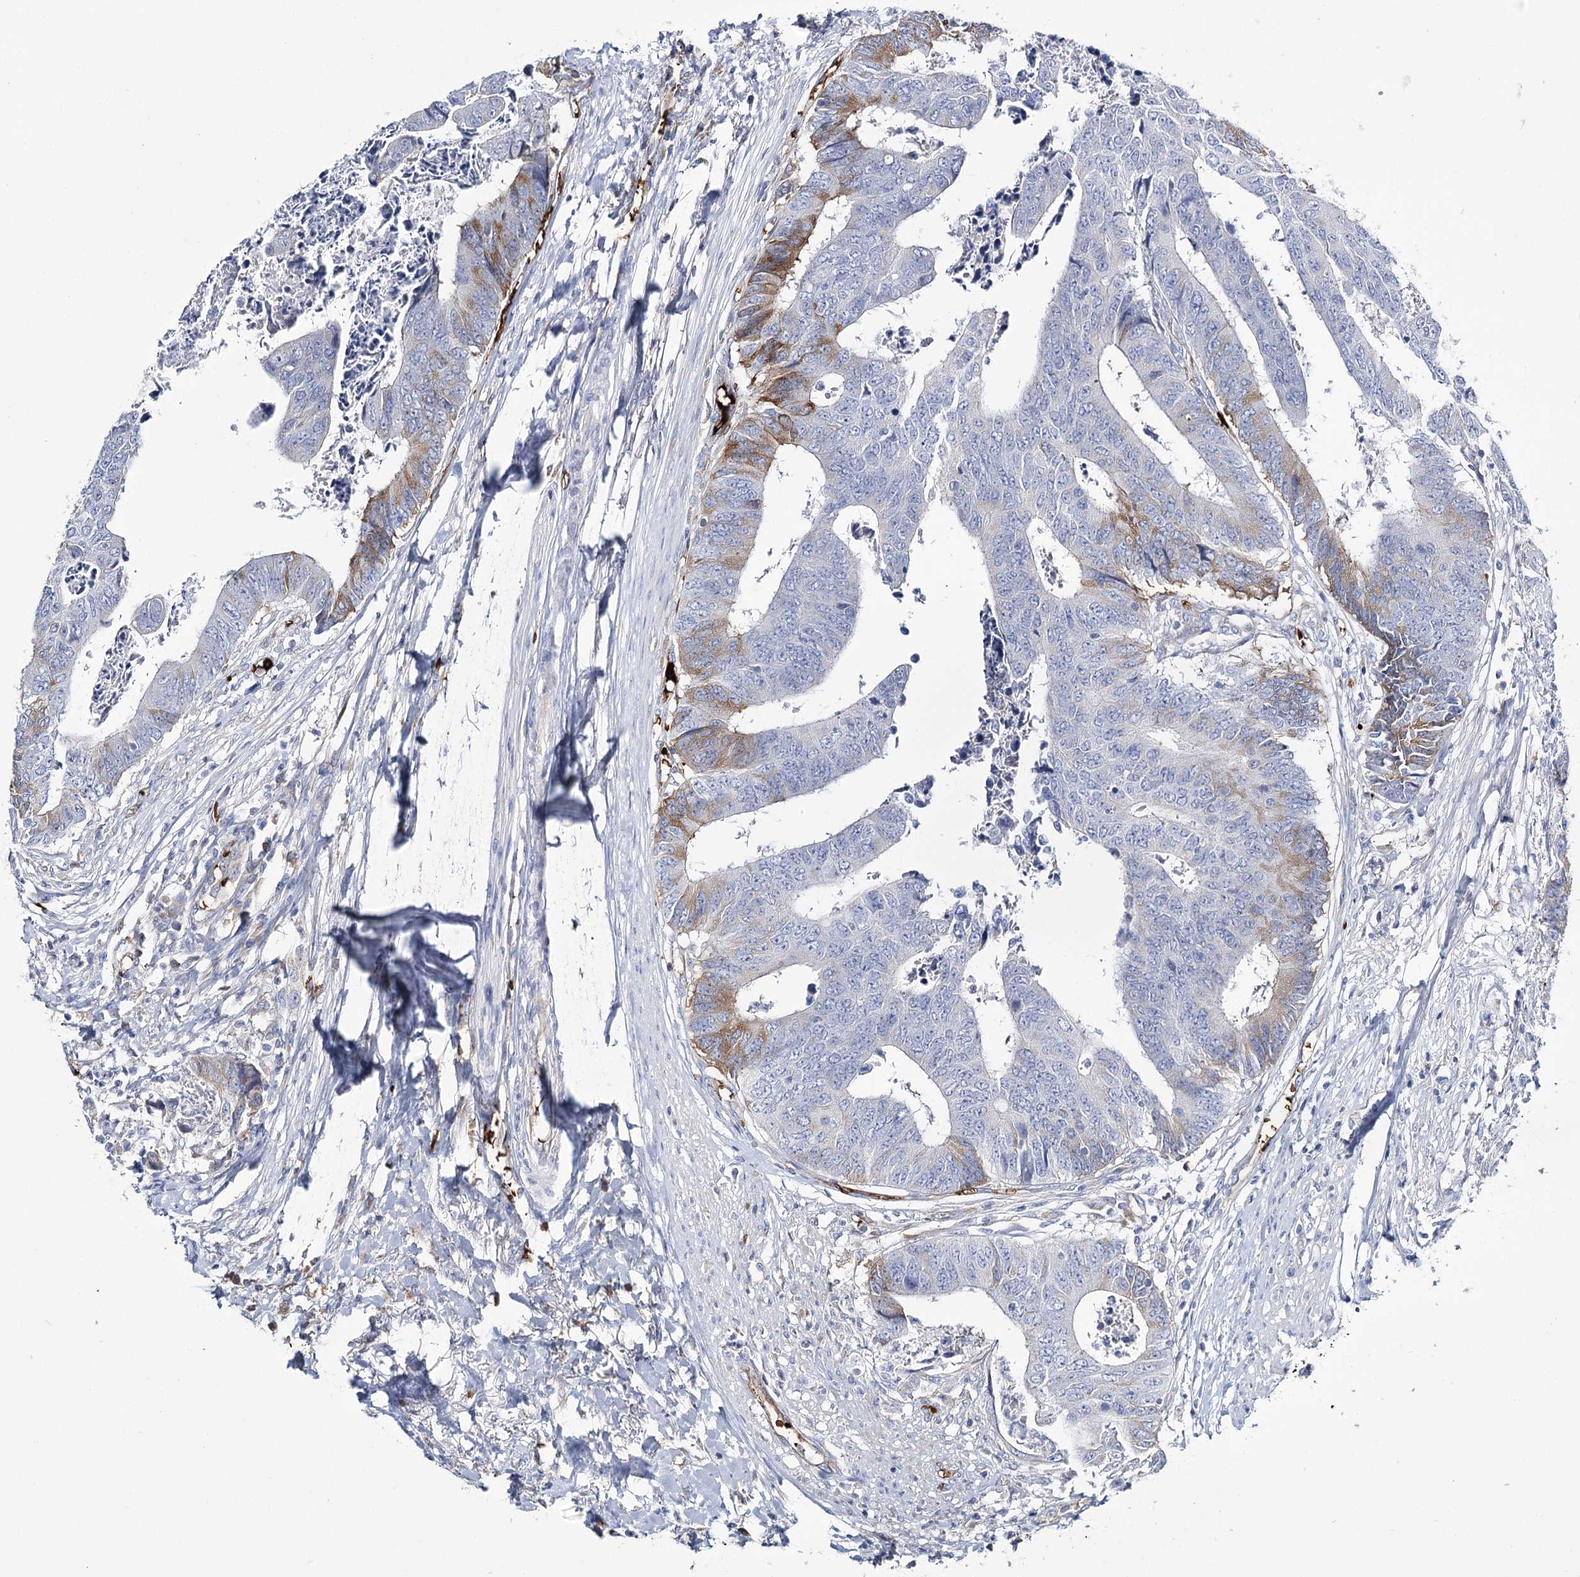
{"staining": {"intensity": "moderate", "quantity": "<25%", "location": "cytoplasmic/membranous"}, "tissue": "colorectal cancer", "cell_type": "Tumor cells", "image_type": "cancer", "snomed": [{"axis": "morphology", "description": "Adenocarcinoma, NOS"}, {"axis": "topography", "description": "Rectum"}], "caption": "Protein expression analysis of adenocarcinoma (colorectal) reveals moderate cytoplasmic/membranous staining in about <25% of tumor cells.", "gene": "GBF1", "patient": {"sex": "male", "age": 84}}